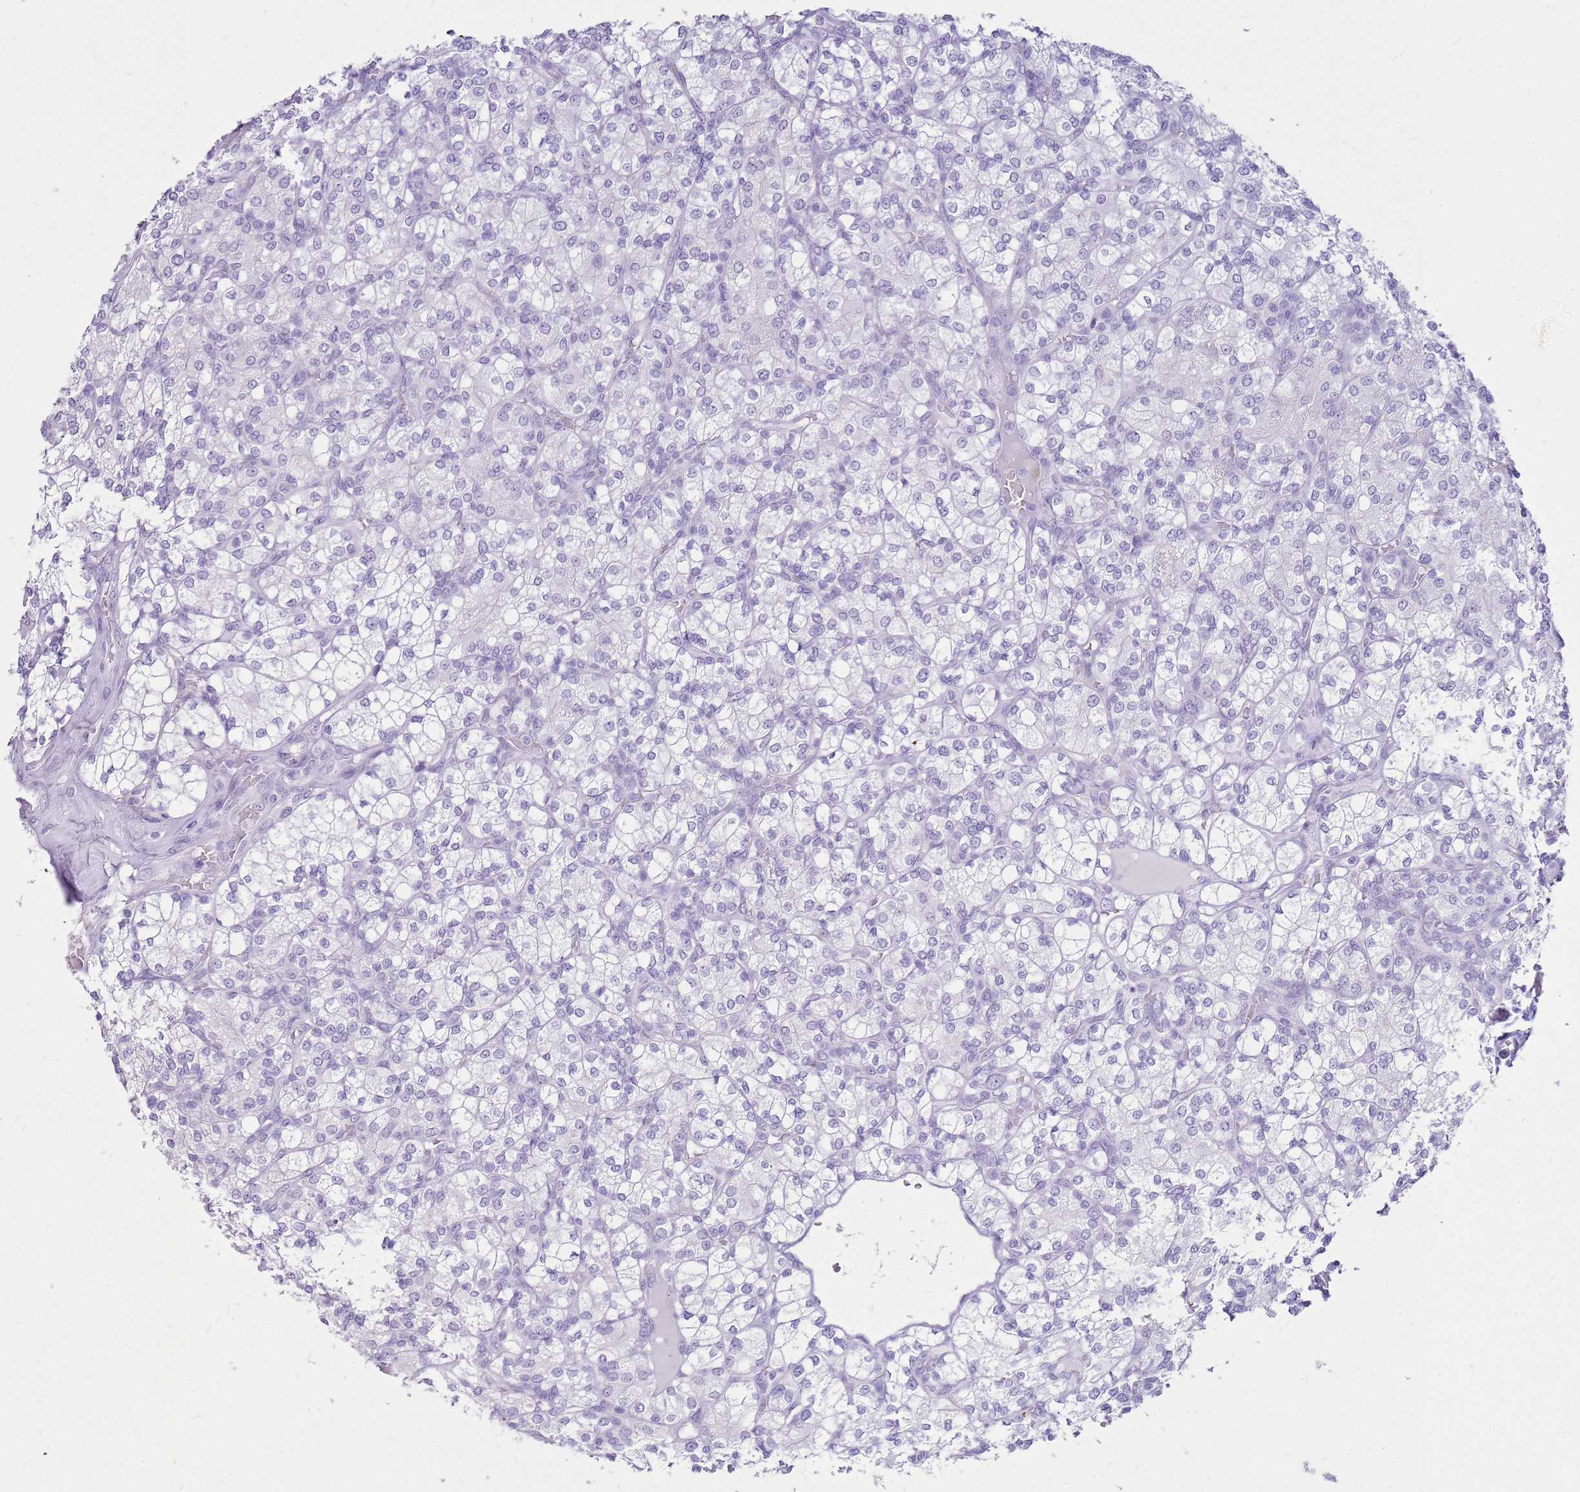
{"staining": {"intensity": "negative", "quantity": "none", "location": "none"}, "tissue": "renal cancer", "cell_type": "Tumor cells", "image_type": "cancer", "snomed": [{"axis": "morphology", "description": "Adenocarcinoma, NOS"}, {"axis": "topography", "description": "Kidney"}], "caption": "Protein analysis of renal cancer (adenocarcinoma) exhibits no significant expression in tumor cells.", "gene": "CA8", "patient": {"sex": "male", "age": 77}}